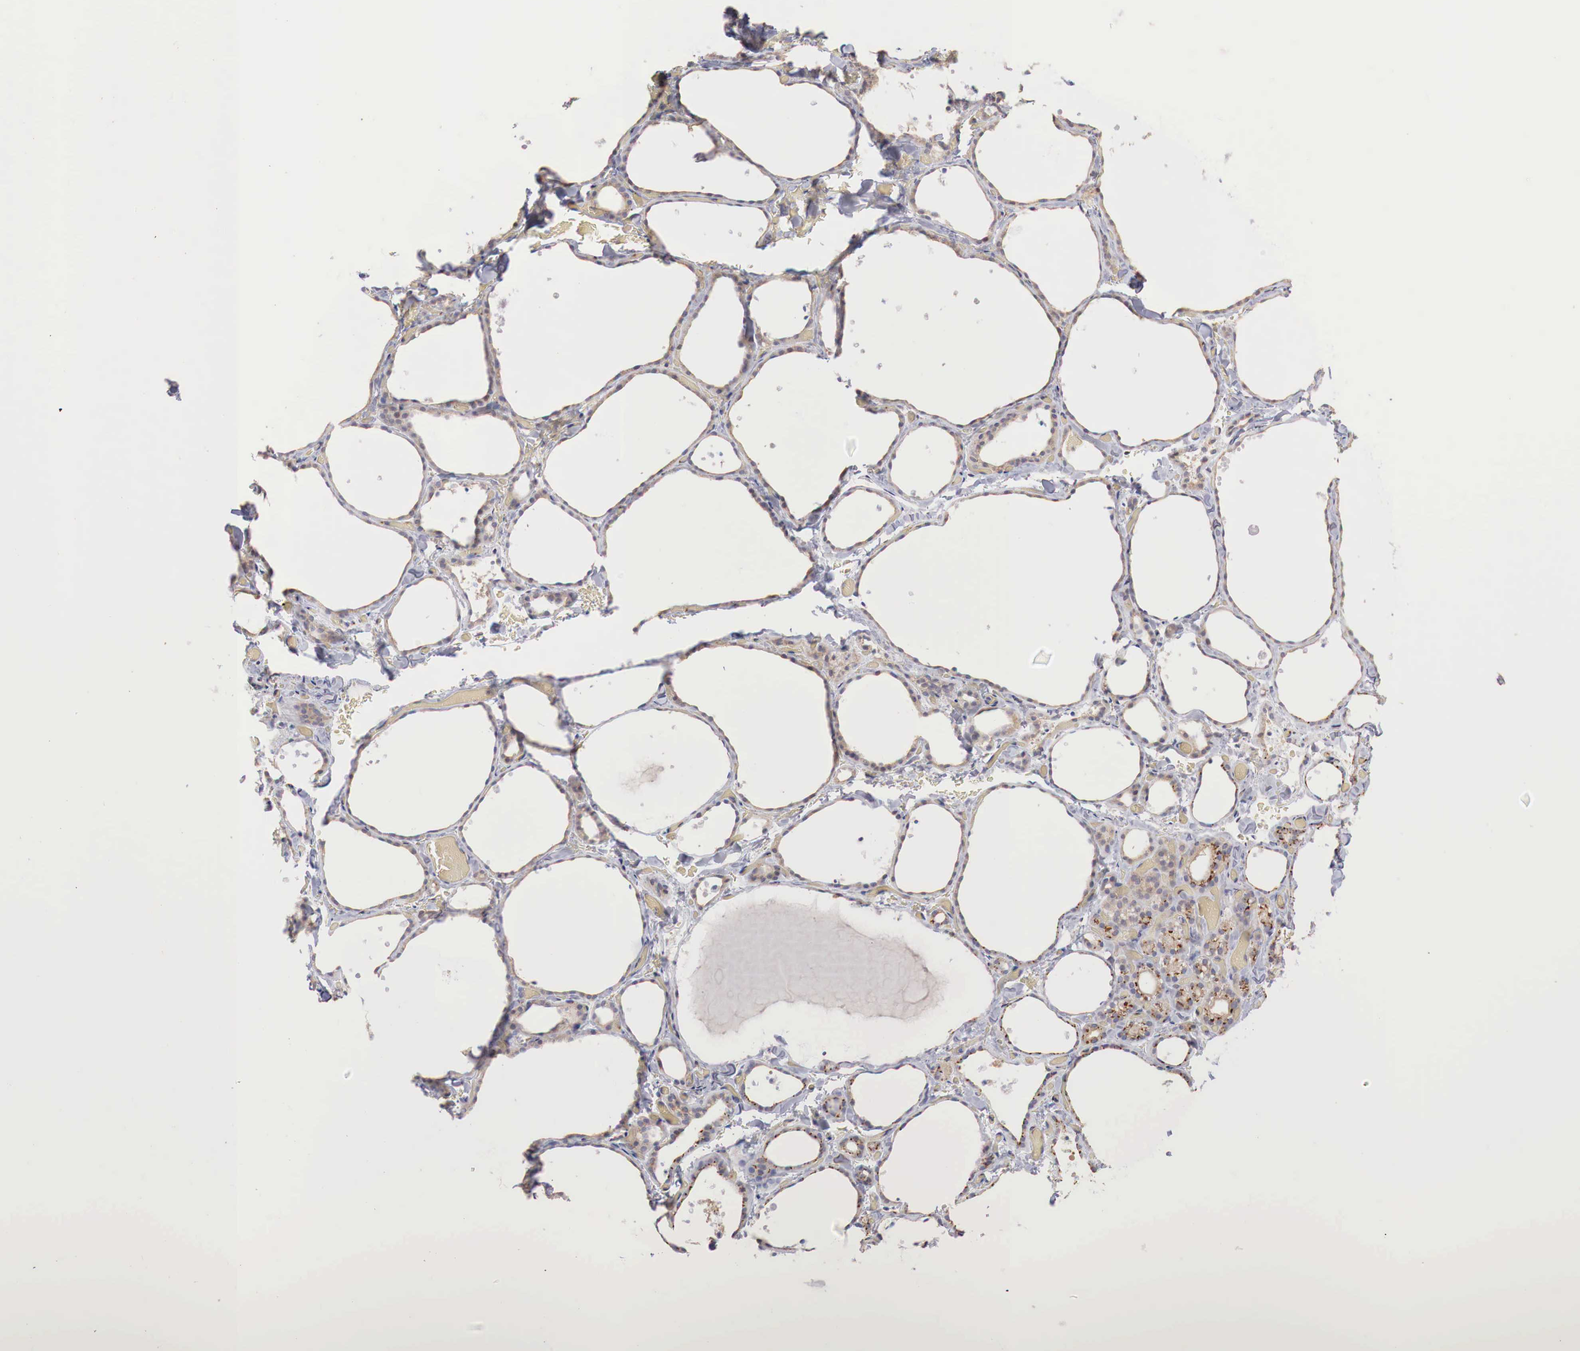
{"staining": {"intensity": "weak", "quantity": ">75%", "location": "cytoplasmic/membranous"}, "tissue": "thyroid gland", "cell_type": "Glandular cells", "image_type": "normal", "snomed": [{"axis": "morphology", "description": "Normal tissue, NOS"}, {"axis": "topography", "description": "Thyroid gland"}], "caption": "Immunohistochemistry (DAB (3,3'-diaminobenzidine)) staining of unremarkable thyroid gland shows weak cytoplasmic/membranous protein expression in about >75% of glandular cells.", "gene": "SYAP1", "patient": {"sex": "male", "age": 34}}